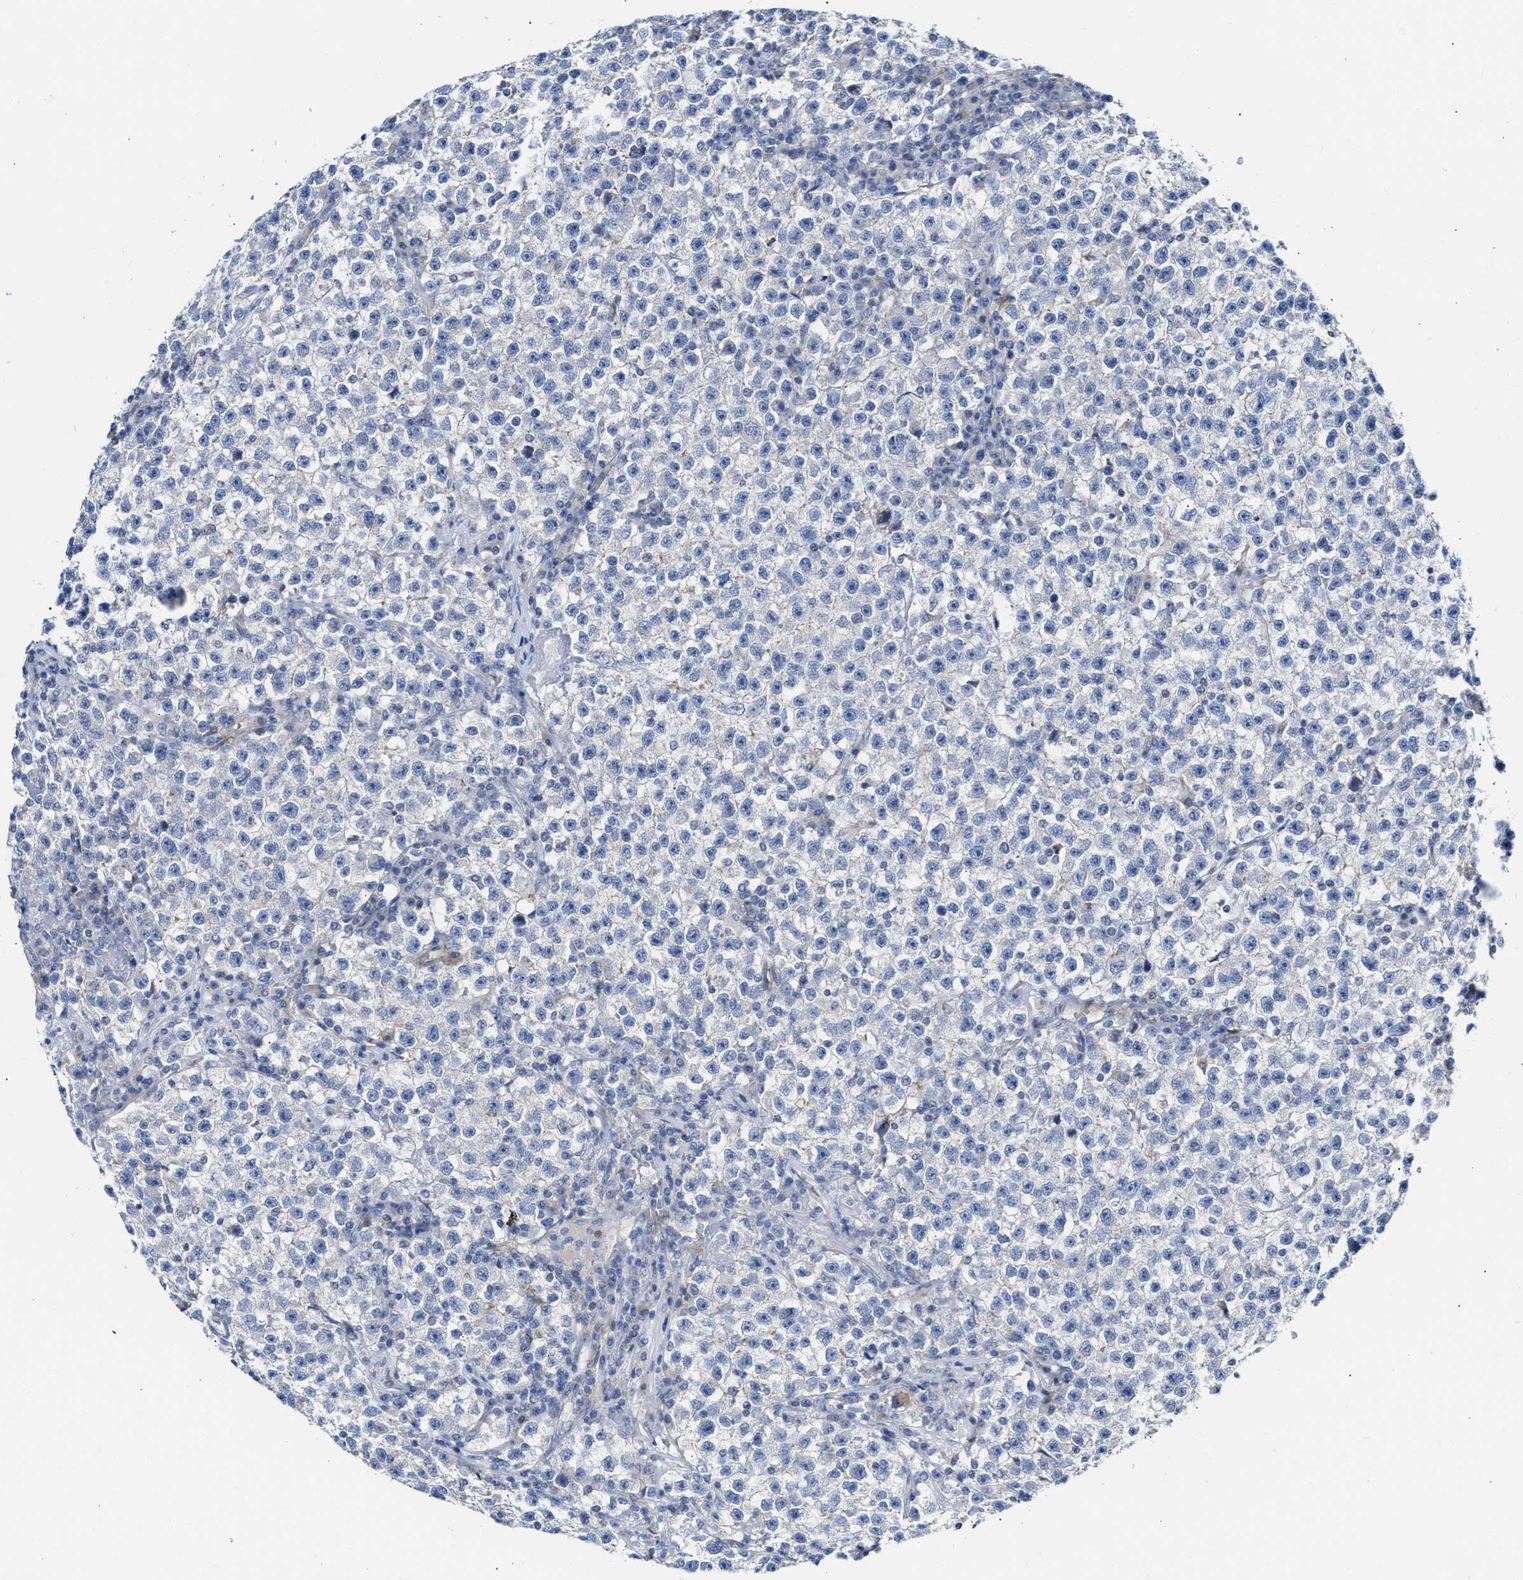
{"staining": {"intensity": "negative", "quantity": "none", "location": "none"}, "tissue": "testis cancer", "cell_type": "Tumor cells", "image_type": "cancer", "snomed": [{"axis": "morphology", "description": "Seminoma, NOS"}, {"axis": "topography", "description": "Testis"}], "caption": "A photomicrograph of human testis seminoma is negative for staining in tumor cells. The staining was performed using DAB to visualize the protein expression in brown, while the nuclei were stained in blue with hematoxylin (Magnification: 20x).", "gene": "FHL1", "patient": {"sex": "male", "age": 22}}